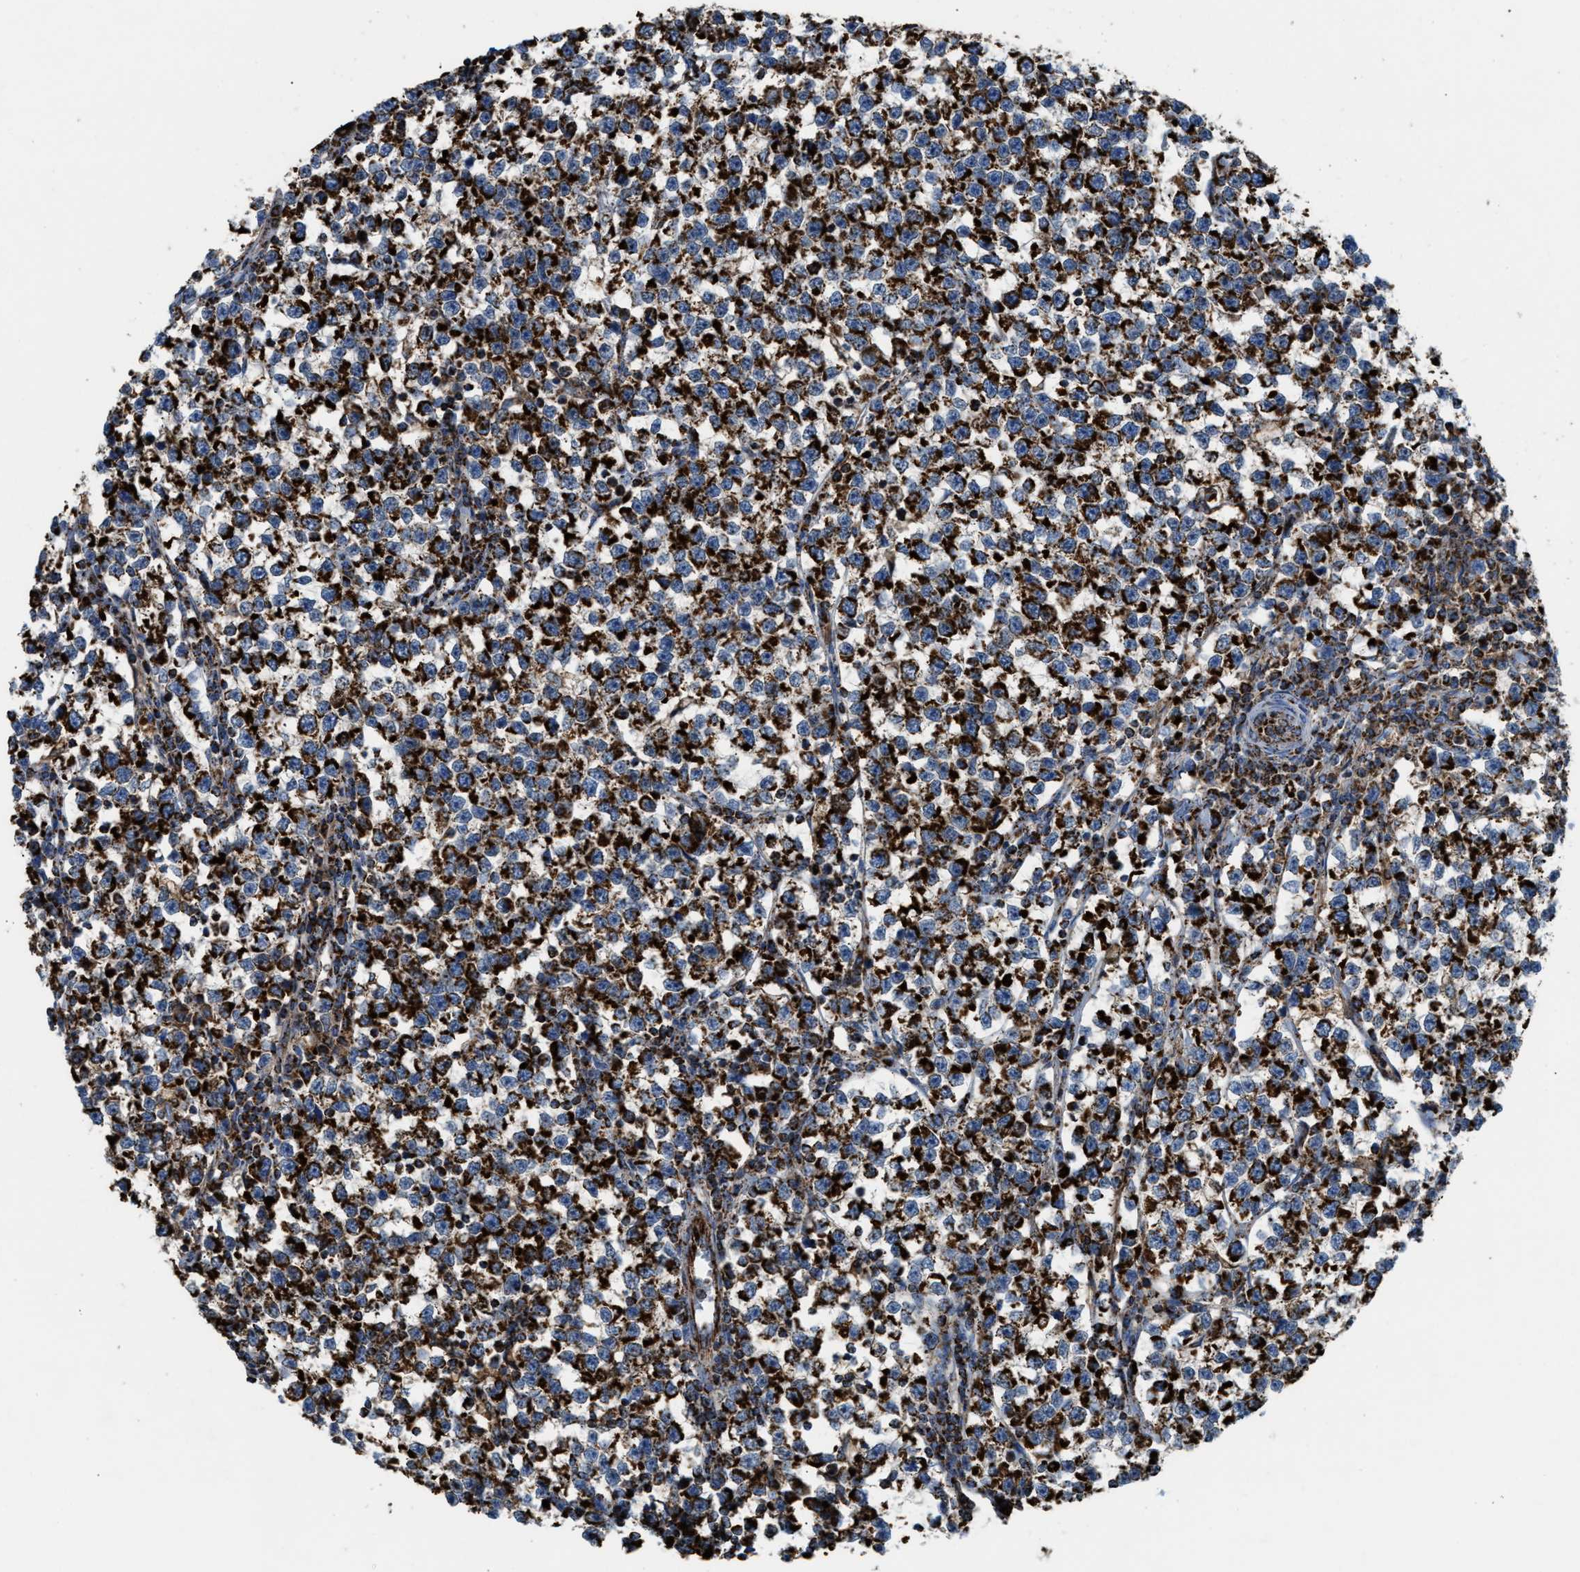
{"staining": {"intensity": "strong", "quantity": ">75%", "location": "cytoplasmic/membranous"}, "tissue": "testis cancer", "cell_type": "Tumor cells", "image_type": "cancer", "snomed": [{"axis": "morphology", "description": "Normal tissue, NOS"}, {"axis": "morphology", "description": "Seminoma, NOS"}, {"axis": "topography", "description": "Testis"}], "caption": "Immunohistochemical staining of testis seminoma exhibits strong cytoplasmic/membranous protein positivity in about >75% of tumor cells. The staining was performed using DAB (3,3'-diaminobenzidine), with brown indicating positive protein expression. Nuclei are stained blue with hematoxylin.", "gene": "ECHS1", "patient": {"sex": "male", "age": 43}}